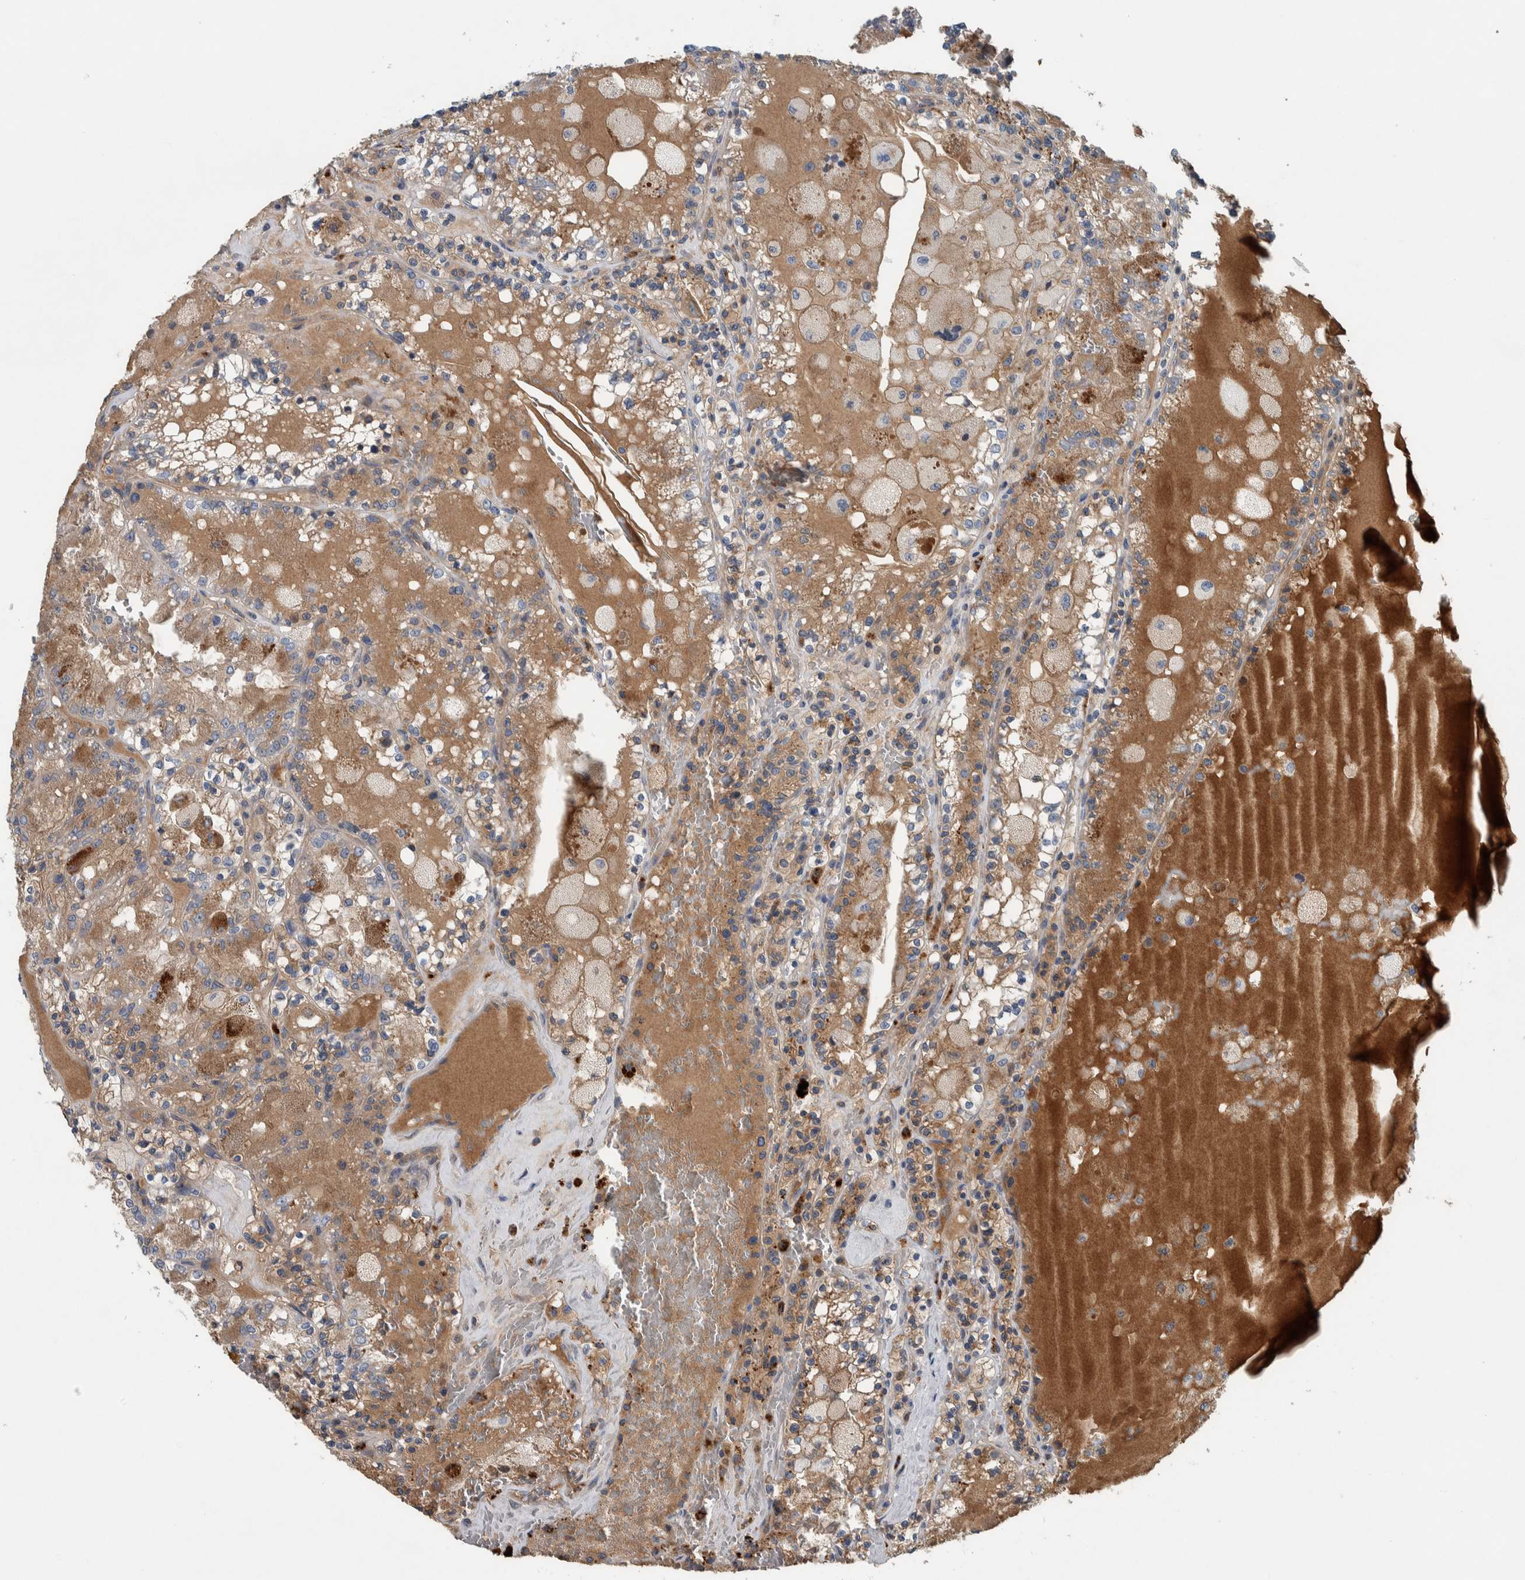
{"staining": {"intensity": "moderate", "quantity": ">75%", "location": "cytoplasmic/membranous"}, "tissue": "renal cancer", "cell_type": "Tumor cells", "image_type": "cancer", "snomed": [{"axis": "morphology", "description": "Adenocarcinoma, NOS"}, {"axis": "topography", "description": "Kidney"}], "caption": "A micrograph showing moderate cytoplasmic/membranous expression in approximately >75% of tumor cells in renal adenocarcinoma, as visualized by brown immunohistochemical staining.", "gene": "SERPINC1", "patient": {"sex": "female", "age": 56}}